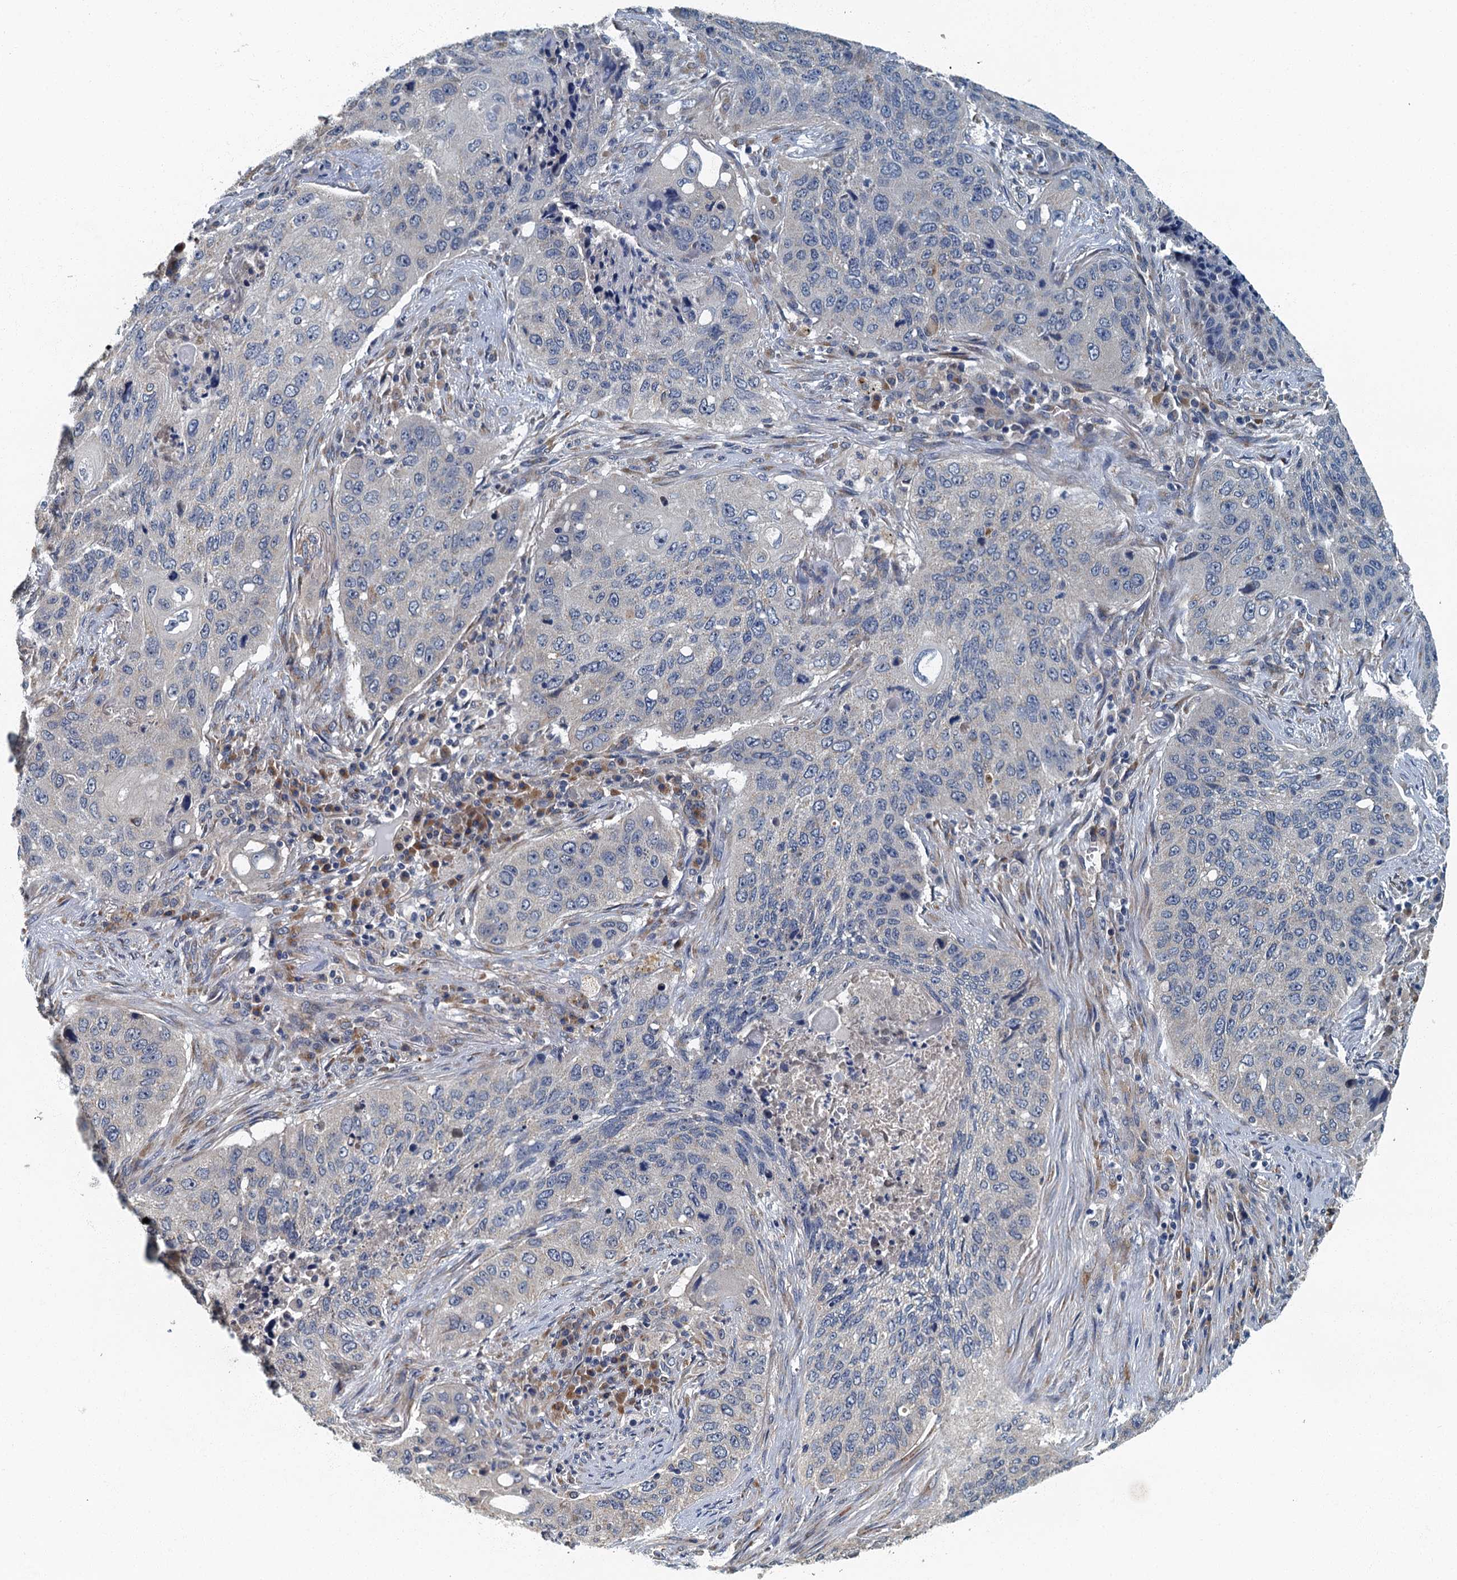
{"staining": {"intensity": "negative", "quantity": "none", "location": "none"}, "tissue": "lung cancer", "cell_type": "Tumor cells", "image_type": "cancer", "snomed": [{"axis": "morphology", "description": "Squamous cell carcinoma, NOS"}, {"axis": "topography", "description": "Lung"}], "caption": "High magnification brightfield microscopy of squamous cell carcinoma (lung) stained with DAB (3,3'-diaminobenzidine) (brown) and counterstained with hematoxylin (blue): tumor cells show no significant positivity.", "gene": "DDX49", "patient": {"sex": "female", "age": 63}}